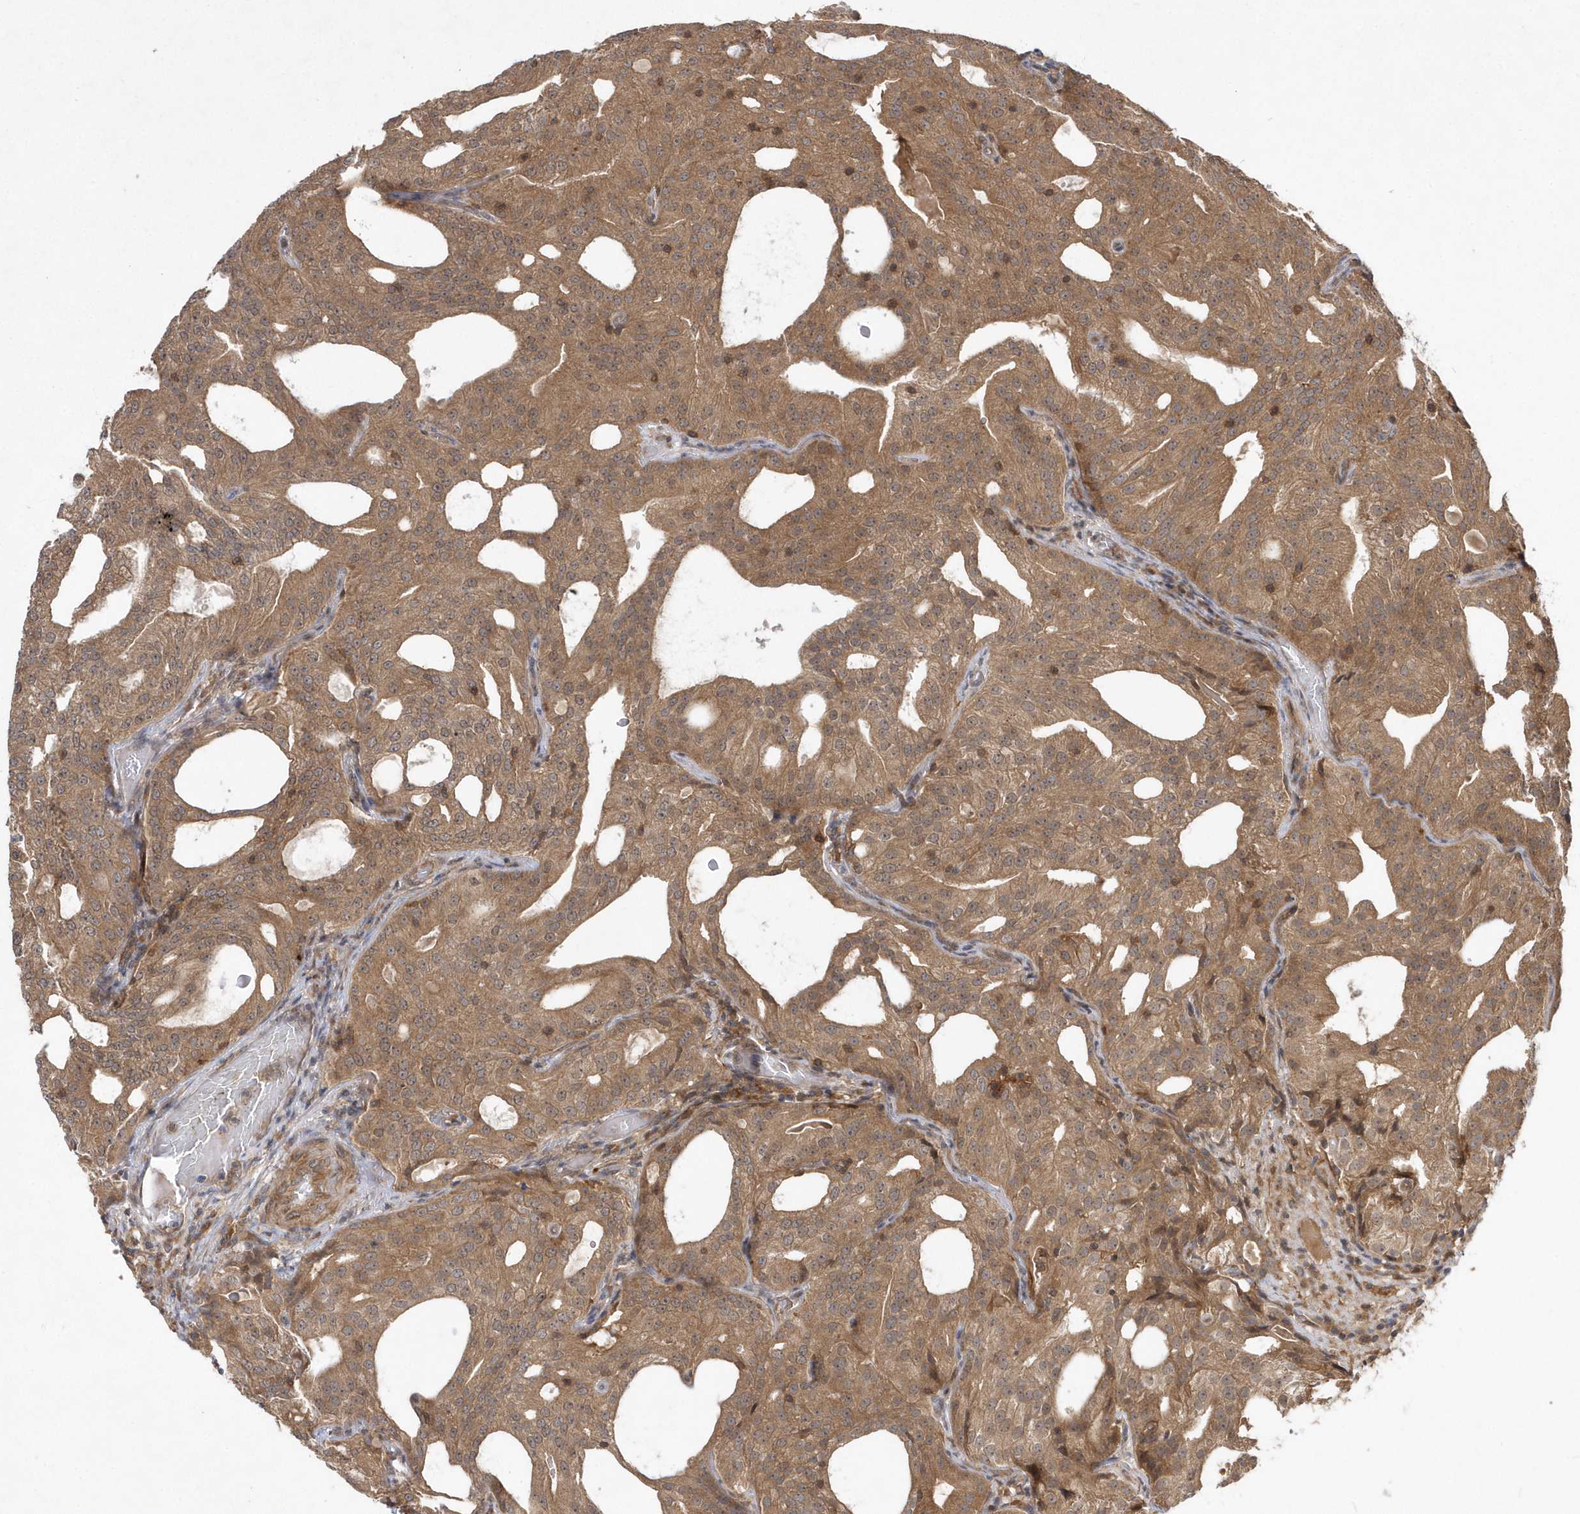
{"staining": {"intensity": "moderate", "quantity": ">75%", "location": "cytoplasmic/membranous"}, "tissue": "prostate cancer", "cell_type": "Tumor cells", "image_type": "cancer", "snomed": [{"axis": "morphology", "description": "Adenocarcinoma, Low grade"}, {"axis": "topography", "description": "Prostate"}], "caption": "Prostate cancer (adenocarcinoma (low-grade)) stained with DAB immunohistochemistry displays medium levels of moderate cytoplasmic/membranous positivity in about >75% of tumor cells.", "gene": "GFM2", "patient": {"sex": "male", "age": 88}}